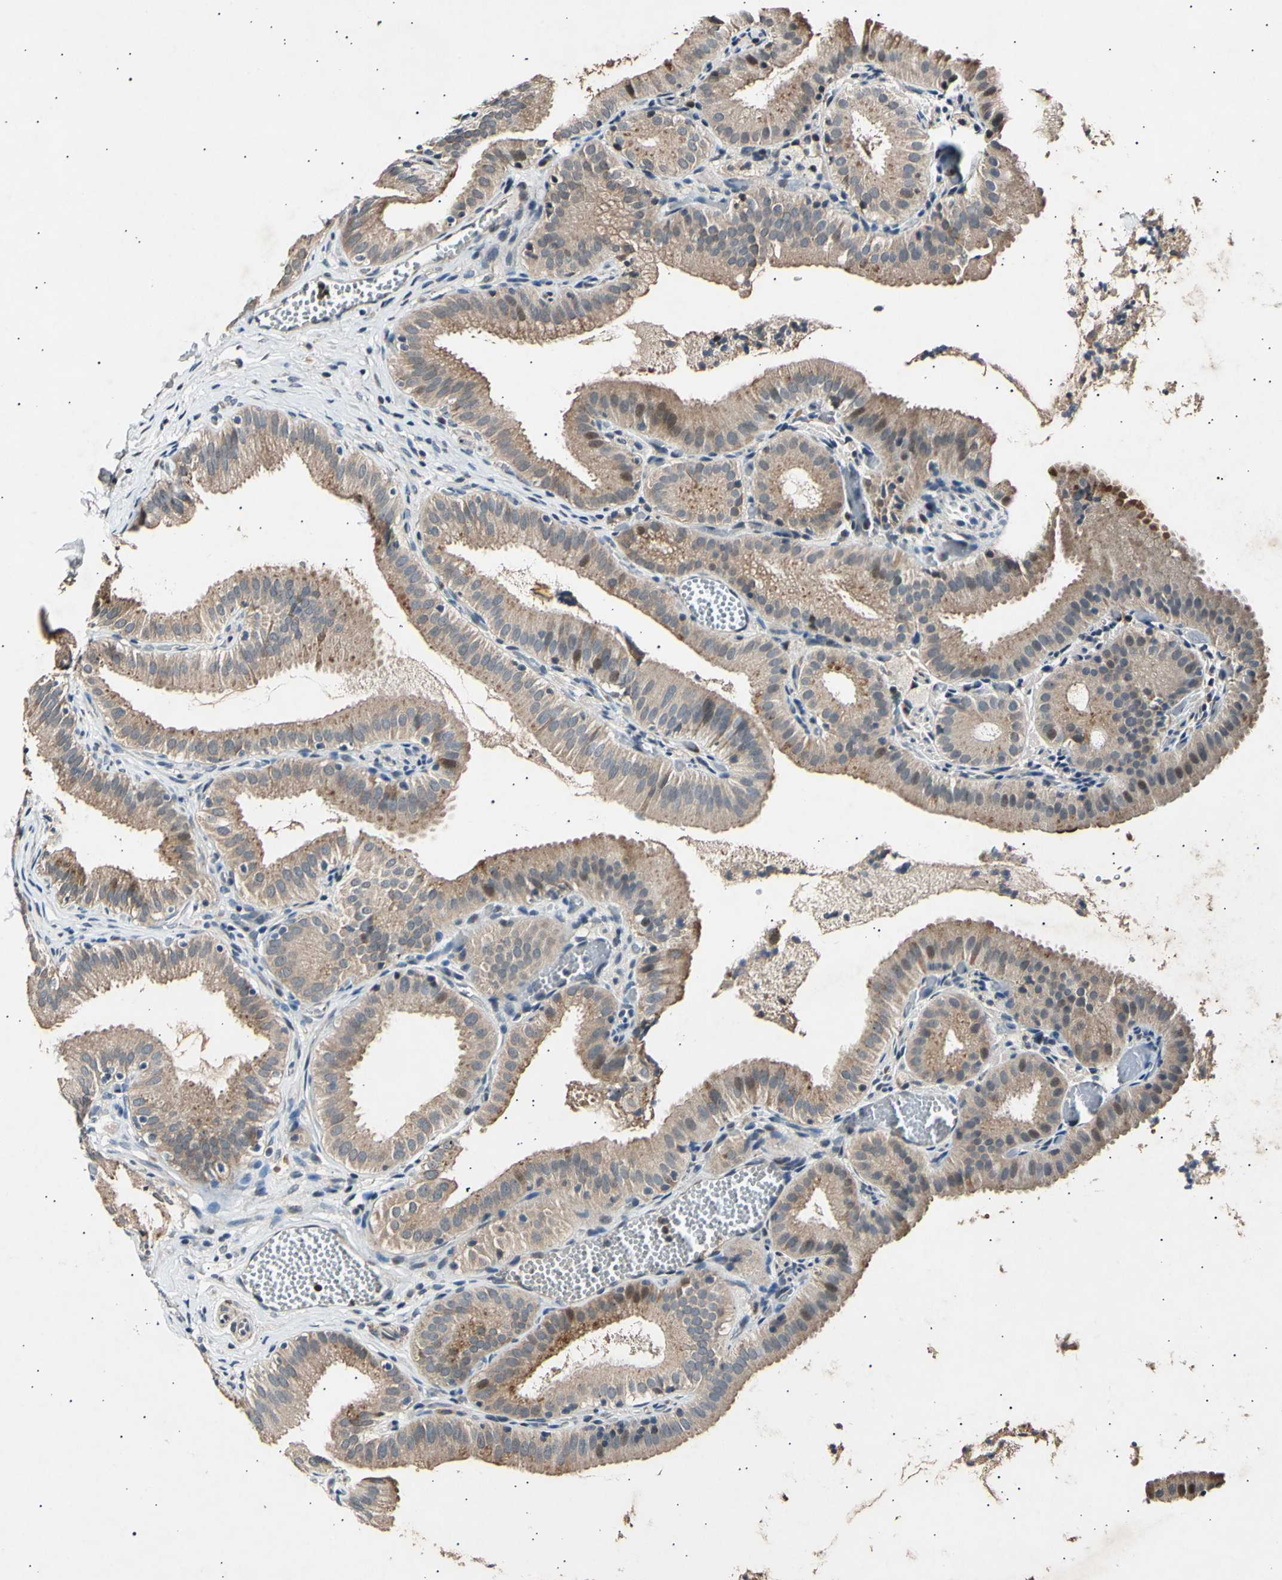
{"staining": {"intensity": "strong", "quantity": "<25%", "location": "cytoplasmic/membranous,nuclear"}, "tissue": "gallbladder", "cell_type": "Glandular cells", "image_type": "normal", "snomed": [{"axis": "morphology", "description": "Normal tissue, NOS"}, {"axis": "topography", "description": "Gallbladder"}], "caption": "Protein staining displays strong cytoplasmic/membranous,nuclear staining in approximately <25% of glandular cells in unremarkable gallbladder. The staining was performed using DAB (3,3'-diaminobenzidine), with brown indicating positive protein expression. Nuclei are stained blue with hematoxylin.", "gene": "ADCY3", "patient": {"sex": "male", "age": 54}}